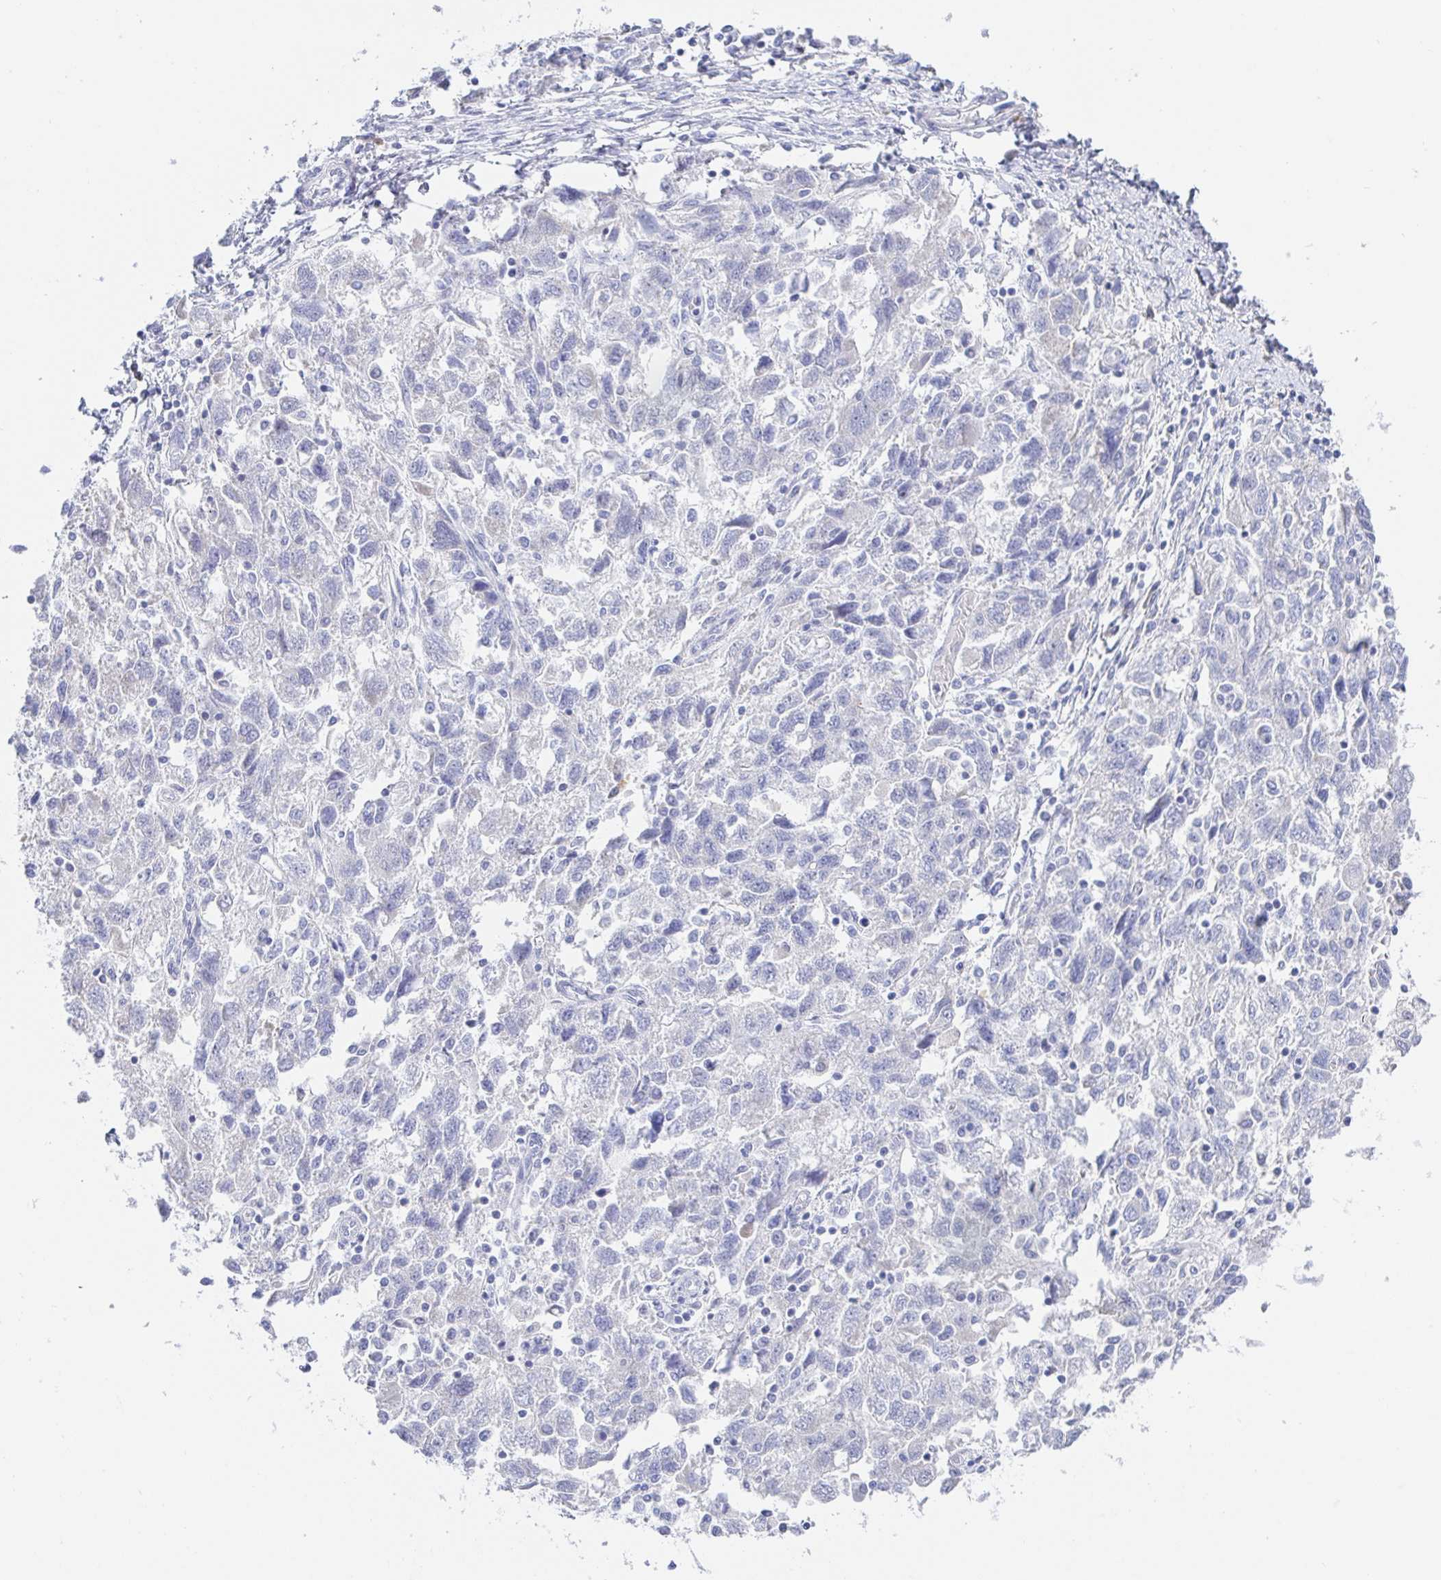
{"staining": {"intensity": "negative", "quantity": "none", "location": "none"}, "tissue": "ovarian cancer", "cell_type": "Tumor cells", "image_type": "cancer", "snomed": [{"axis": "morphology", "description": "Carcinoma, NOS"}, {"axis": "morphology", "description": "Cystadenocarcinoma, serous, NOS"}, {"axis": "topography", "description": "Ovary"}], "caption": "The immunohistochemistry (IHC) micrograph has no significant staining in tumor cells of ovarian cancer (carcinoma) tissue.", "gene": "SIAH3", "patient": {"sex": "female", "age": 69}}